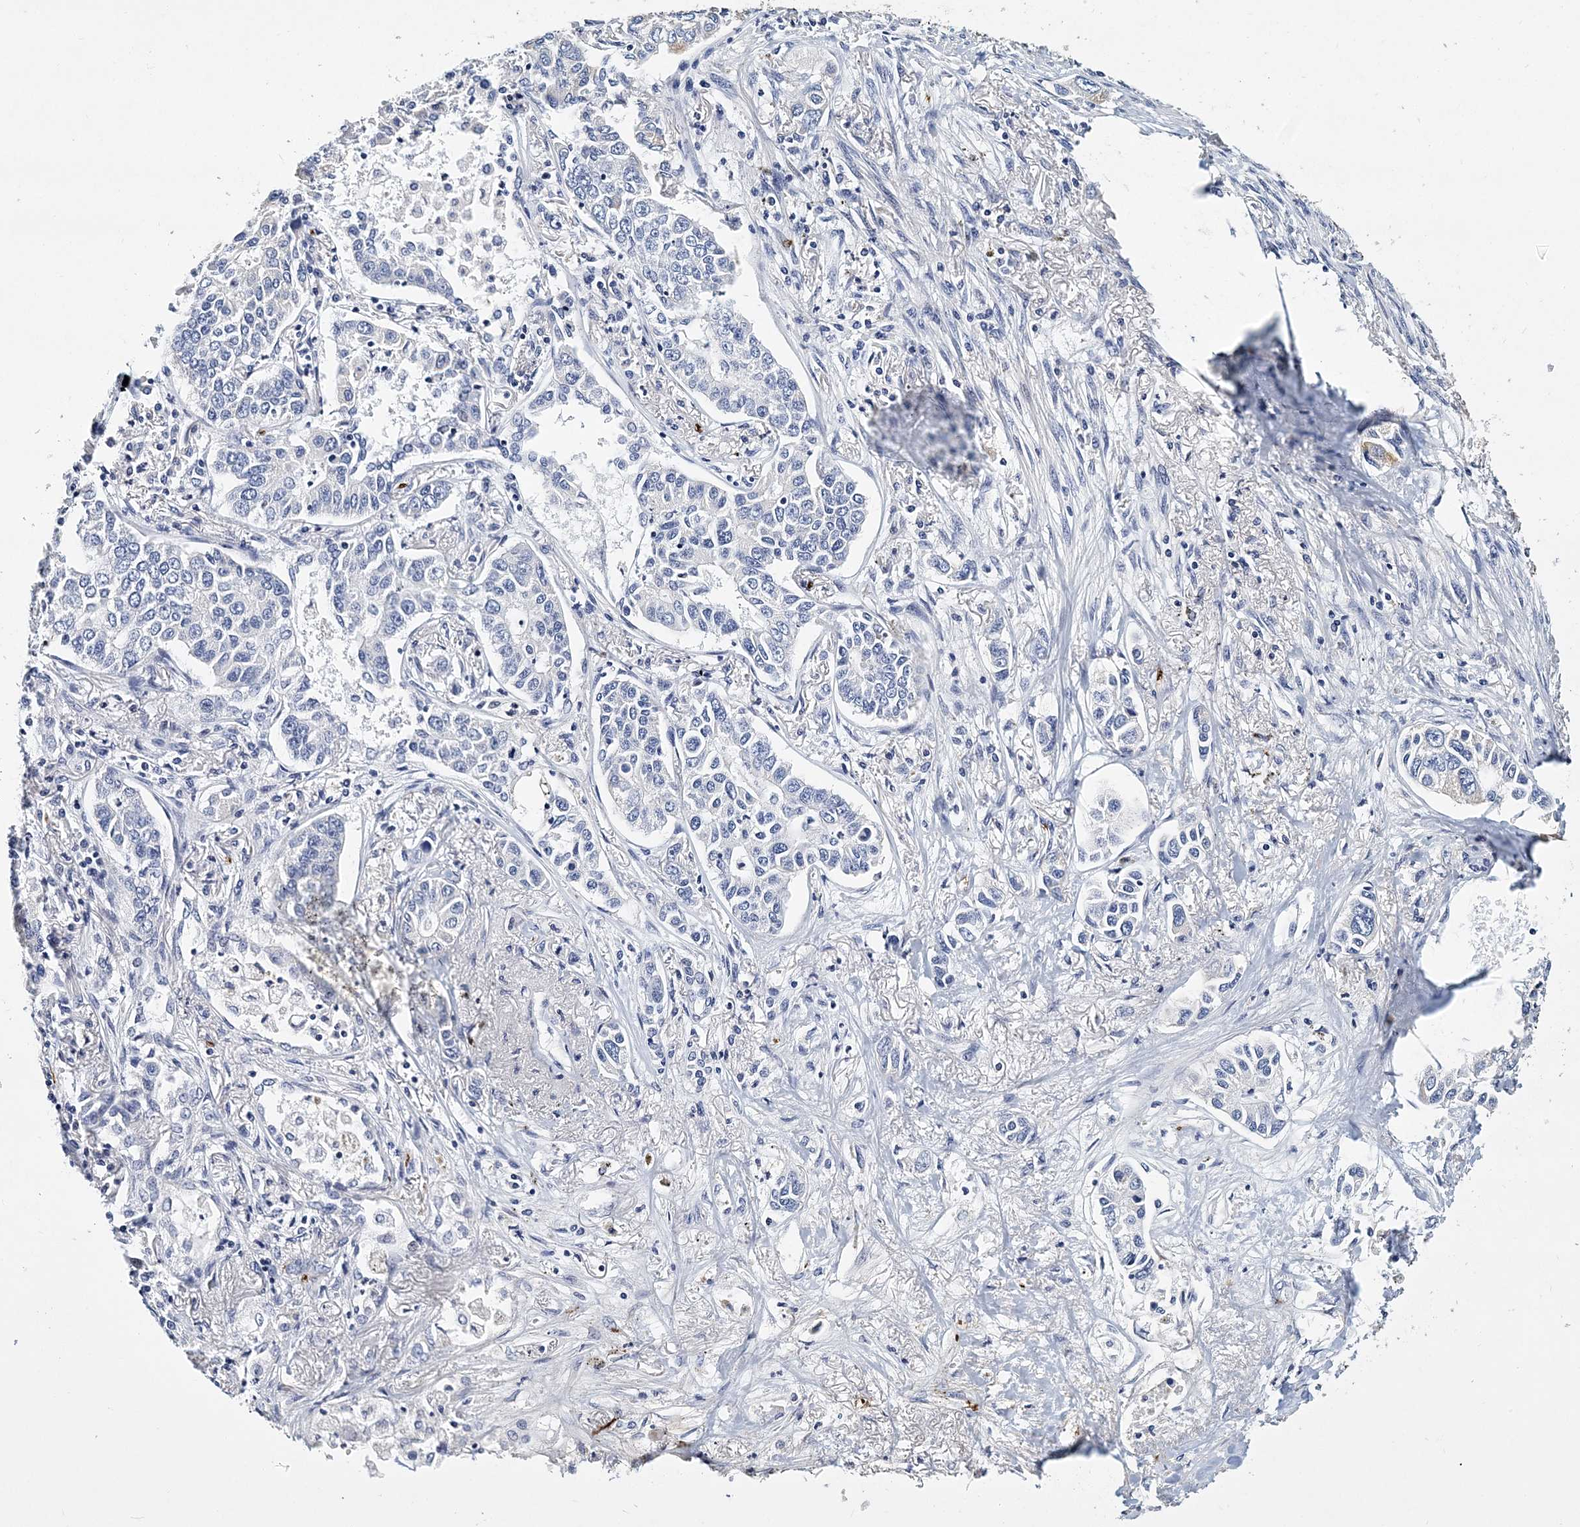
{"staining": {"intensity": "negative", "quantity": "none", "location": "none"}, "tissue": "lung cancer", "cell_type": "Tumor cells", "image_type": "cancer", "snomed": [{"axis": "morphology", "description": "Adenocarcinoma, NOS"}, {"axis": "topography", "description": "Lung"}], "caption": "Photomicrograph shows no protein staining in tumor cells of lung adenocarcinoma tissue.", "gene": "ITGA2B", "patient": {"sex": "male", "age": 49}}